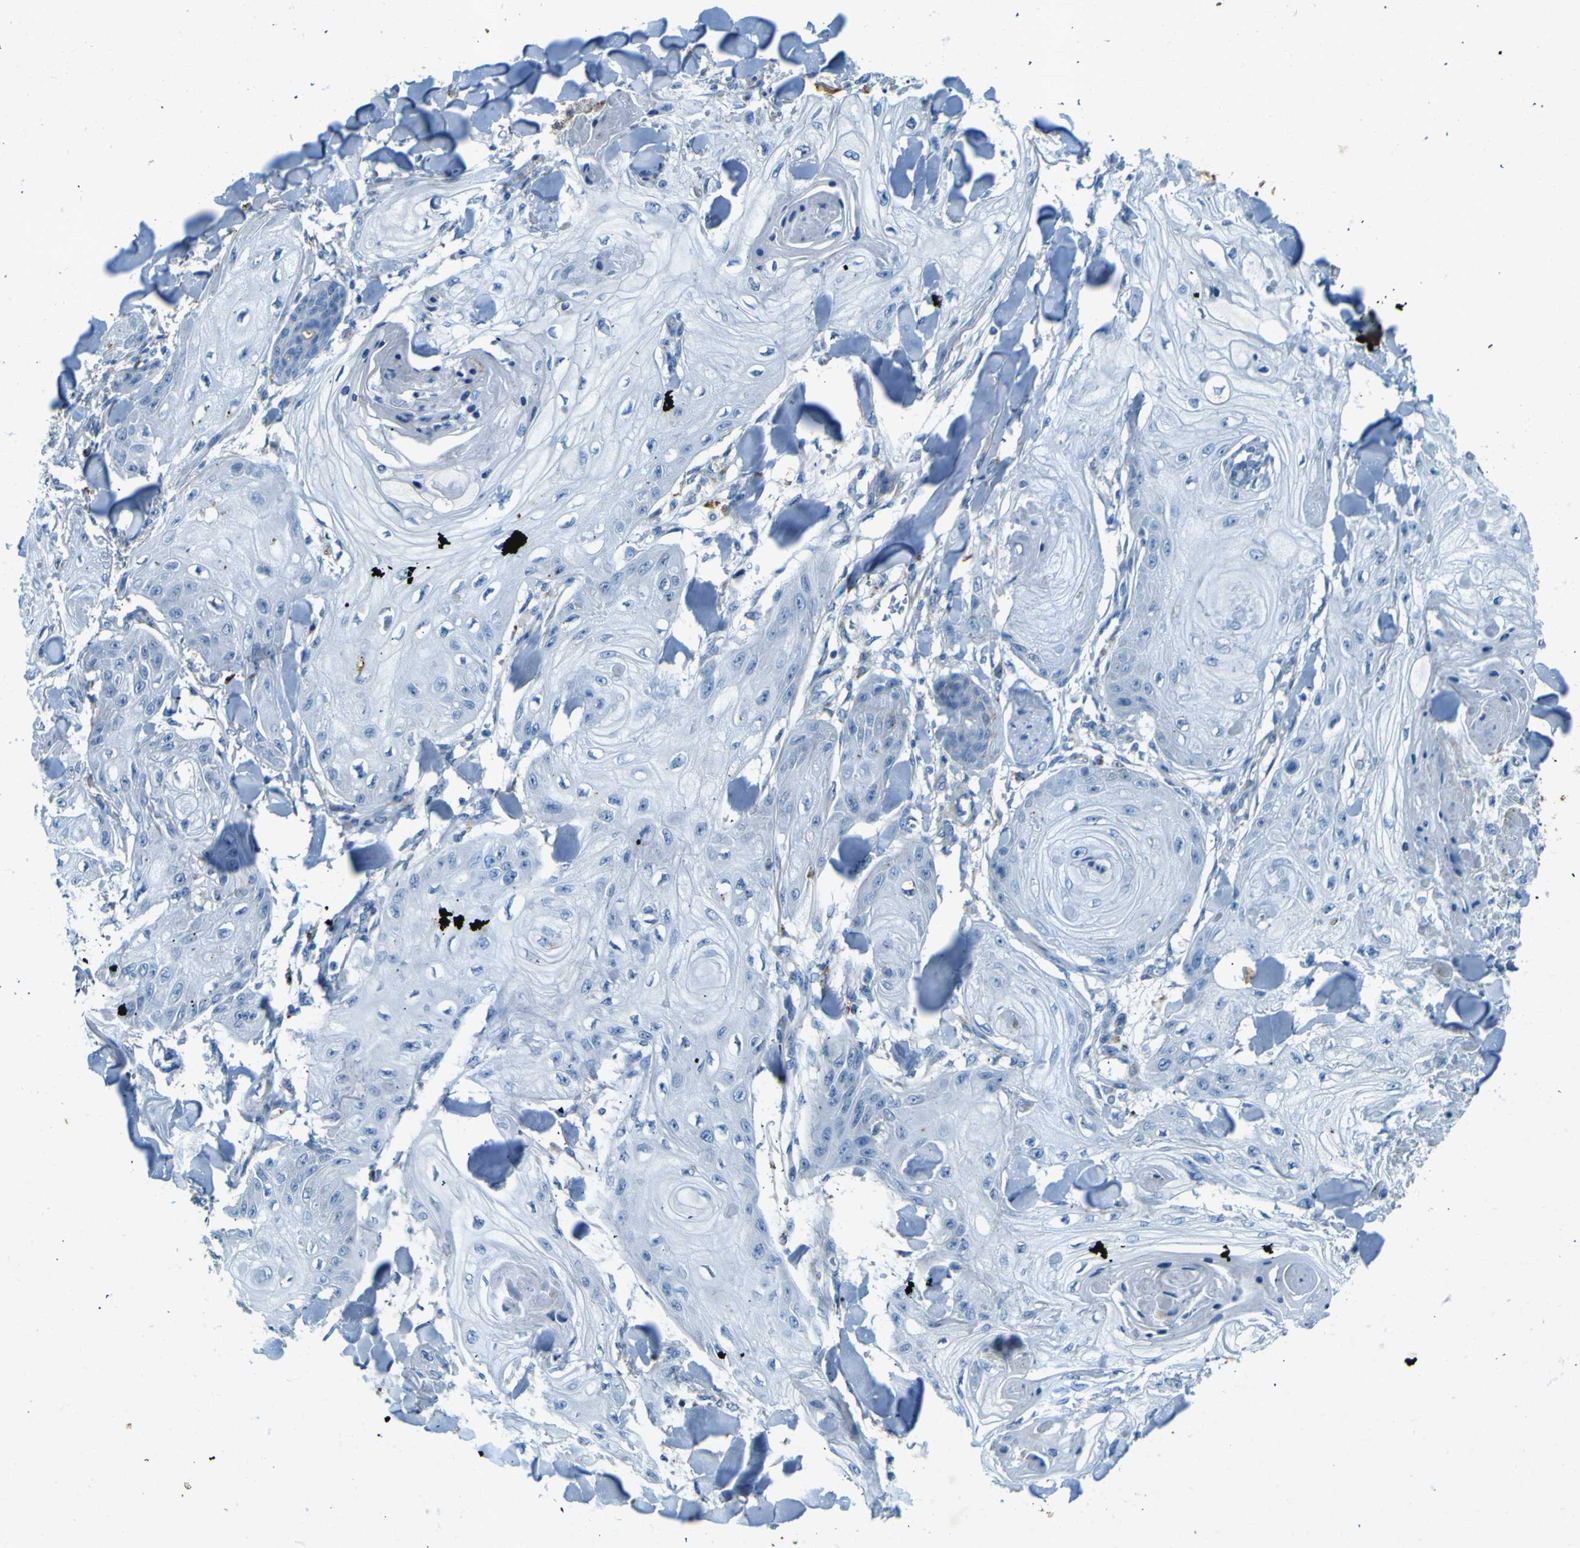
{"staining": {"intensity": "negative", "quantity": "none", "location": "none"}, "tissue": "skin cancer", "cell_type": "Tumor cells", "image_type": "cancer", "snomed": [{"axis": "morphology", "description": "Squamous cell carcinoma, NOS"}, {"axis": "topography", "description": "Skin"}], "caption": "The immunohistochemistry image has no significant staining in tumor cells of skin squamous cell carcinoma tissue.", "gene": "PDE9A", "patient": {"sex": "male", "age": 74}}